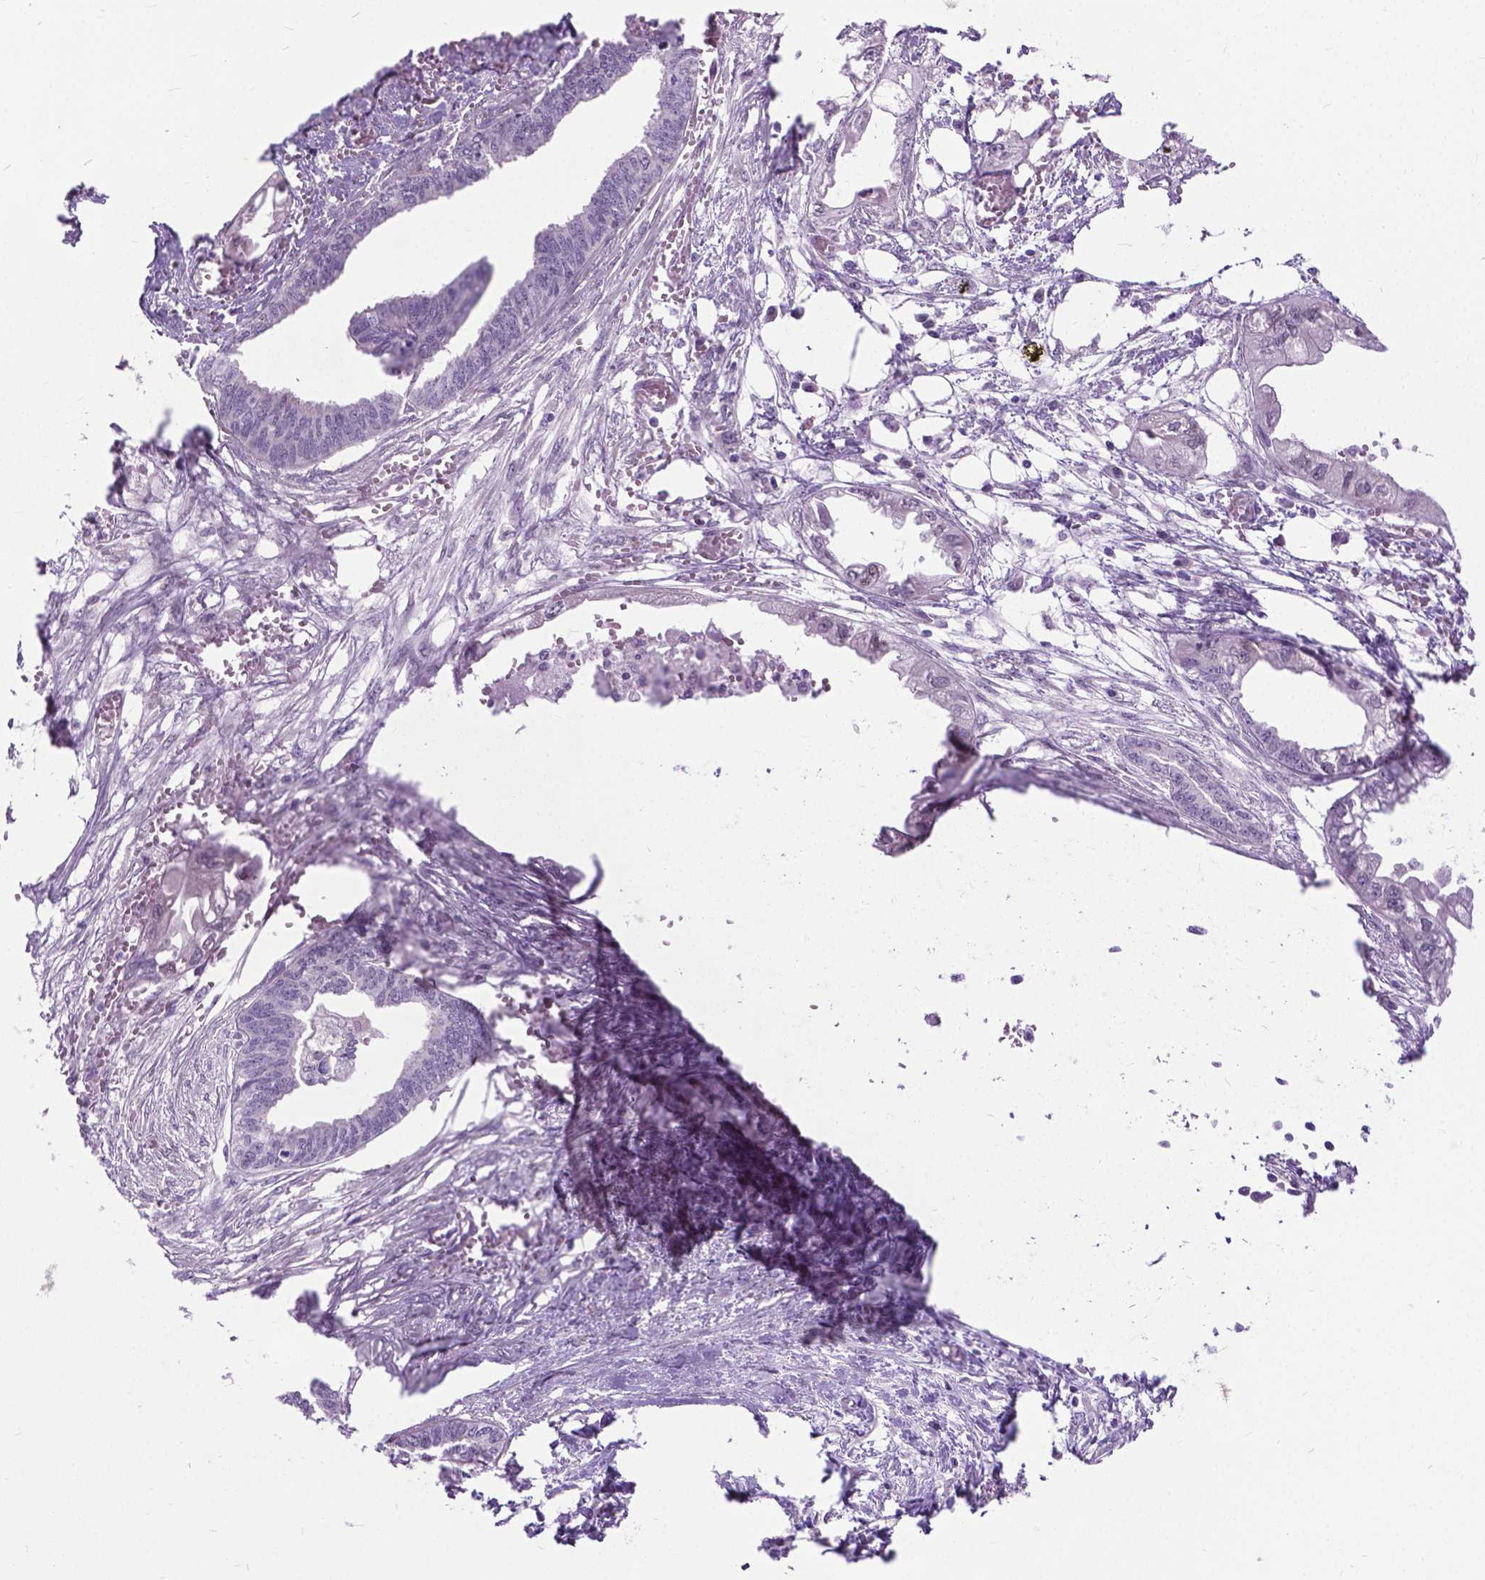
{"staining": {"intensity": "negative", "quantity": "none", "location": "none"}, "tissue": "endometrial cancer", "cell_type": "Tumor cells", "image_type": "cancer", "snomed": [{"axis": "morphology", "description": "Adenocarcinoma, NOS"}, {"axis": "morphology", "description": "Adenocarcinoma, metastatic, NOS"}, {"axis": "topography", "description": "Adipose tissue"}, {"axis": "topography", "description": "Endometrium"}], "caption": "An IHC photomicrograph of adenocarcinoma (endometrial) is shown. There is no staining in tumor cells of adenocarcinoma (endometrial).", "gene": "APCDD1L", "patient": {"sex": "female", "age": 67}}